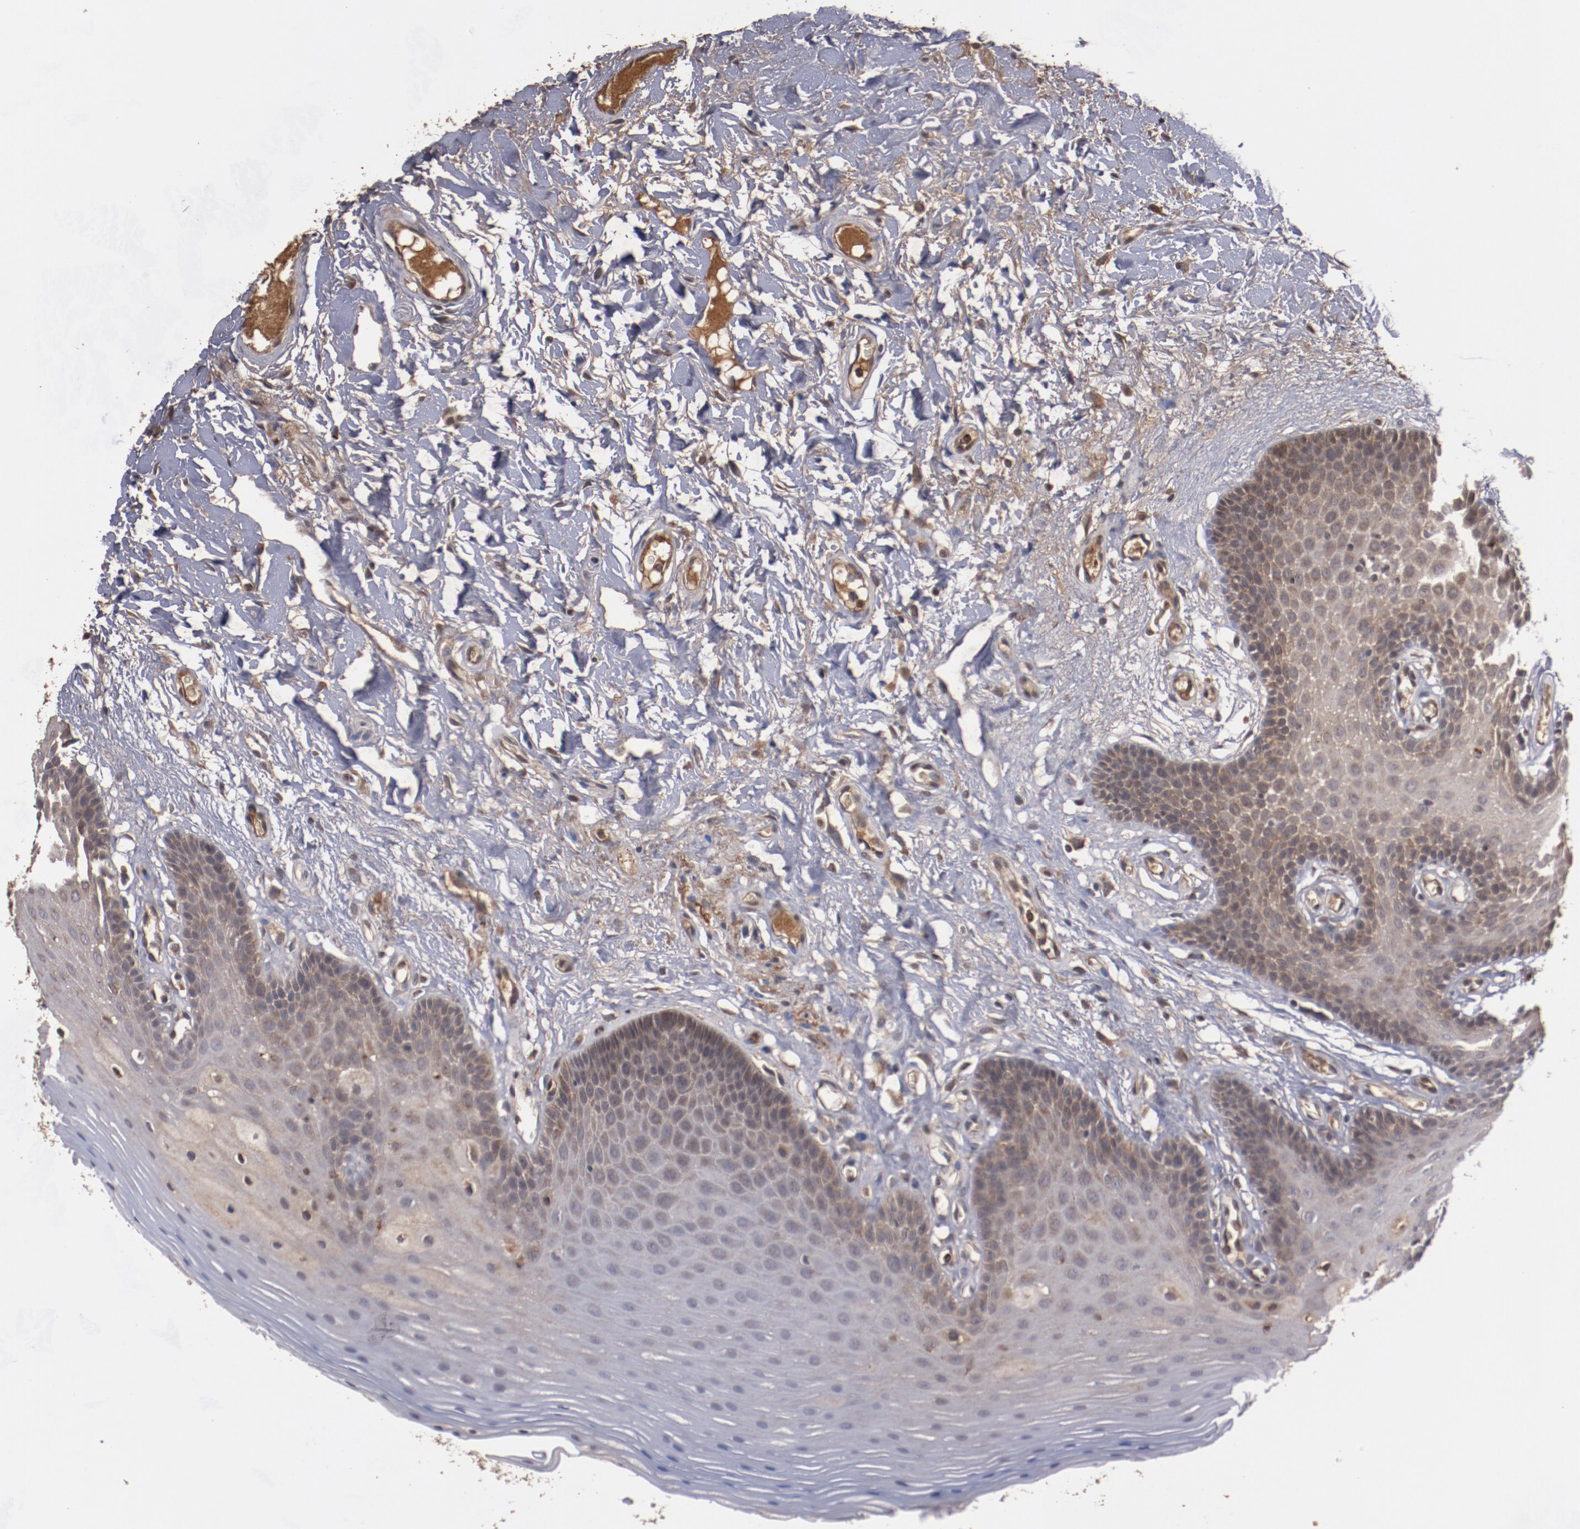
{"staining": {"intensity": "moderate", "quantity": "25%-75%", "location": "cytoplasmic/membranous"}, "tissue": "oral mucosa", "cell_type": "Squamous epithelial cells", "image_type": "normal", "snomed": [{"axis": "morphology", "description": "Normal tissue, NOS"}, {"axis": "morphology", "description": "Squamous cell carcinoma, NOS"}, {"axis": "topography", "description": "Skeletal muscle"}, {"axis": "topography", "description": "Oral tissue"}, {"axis": "topography", "description": "Head-Neck"}], "caption": "This photomicrograph shows IHC staining of unremarkable oral mucosa, with medium moderate cytoplasmic/membranous positivity in about 25%-75% of squamous epithelial cells.", "gene": "TENM1", "patient": {"sex": "male", "age": 71}}